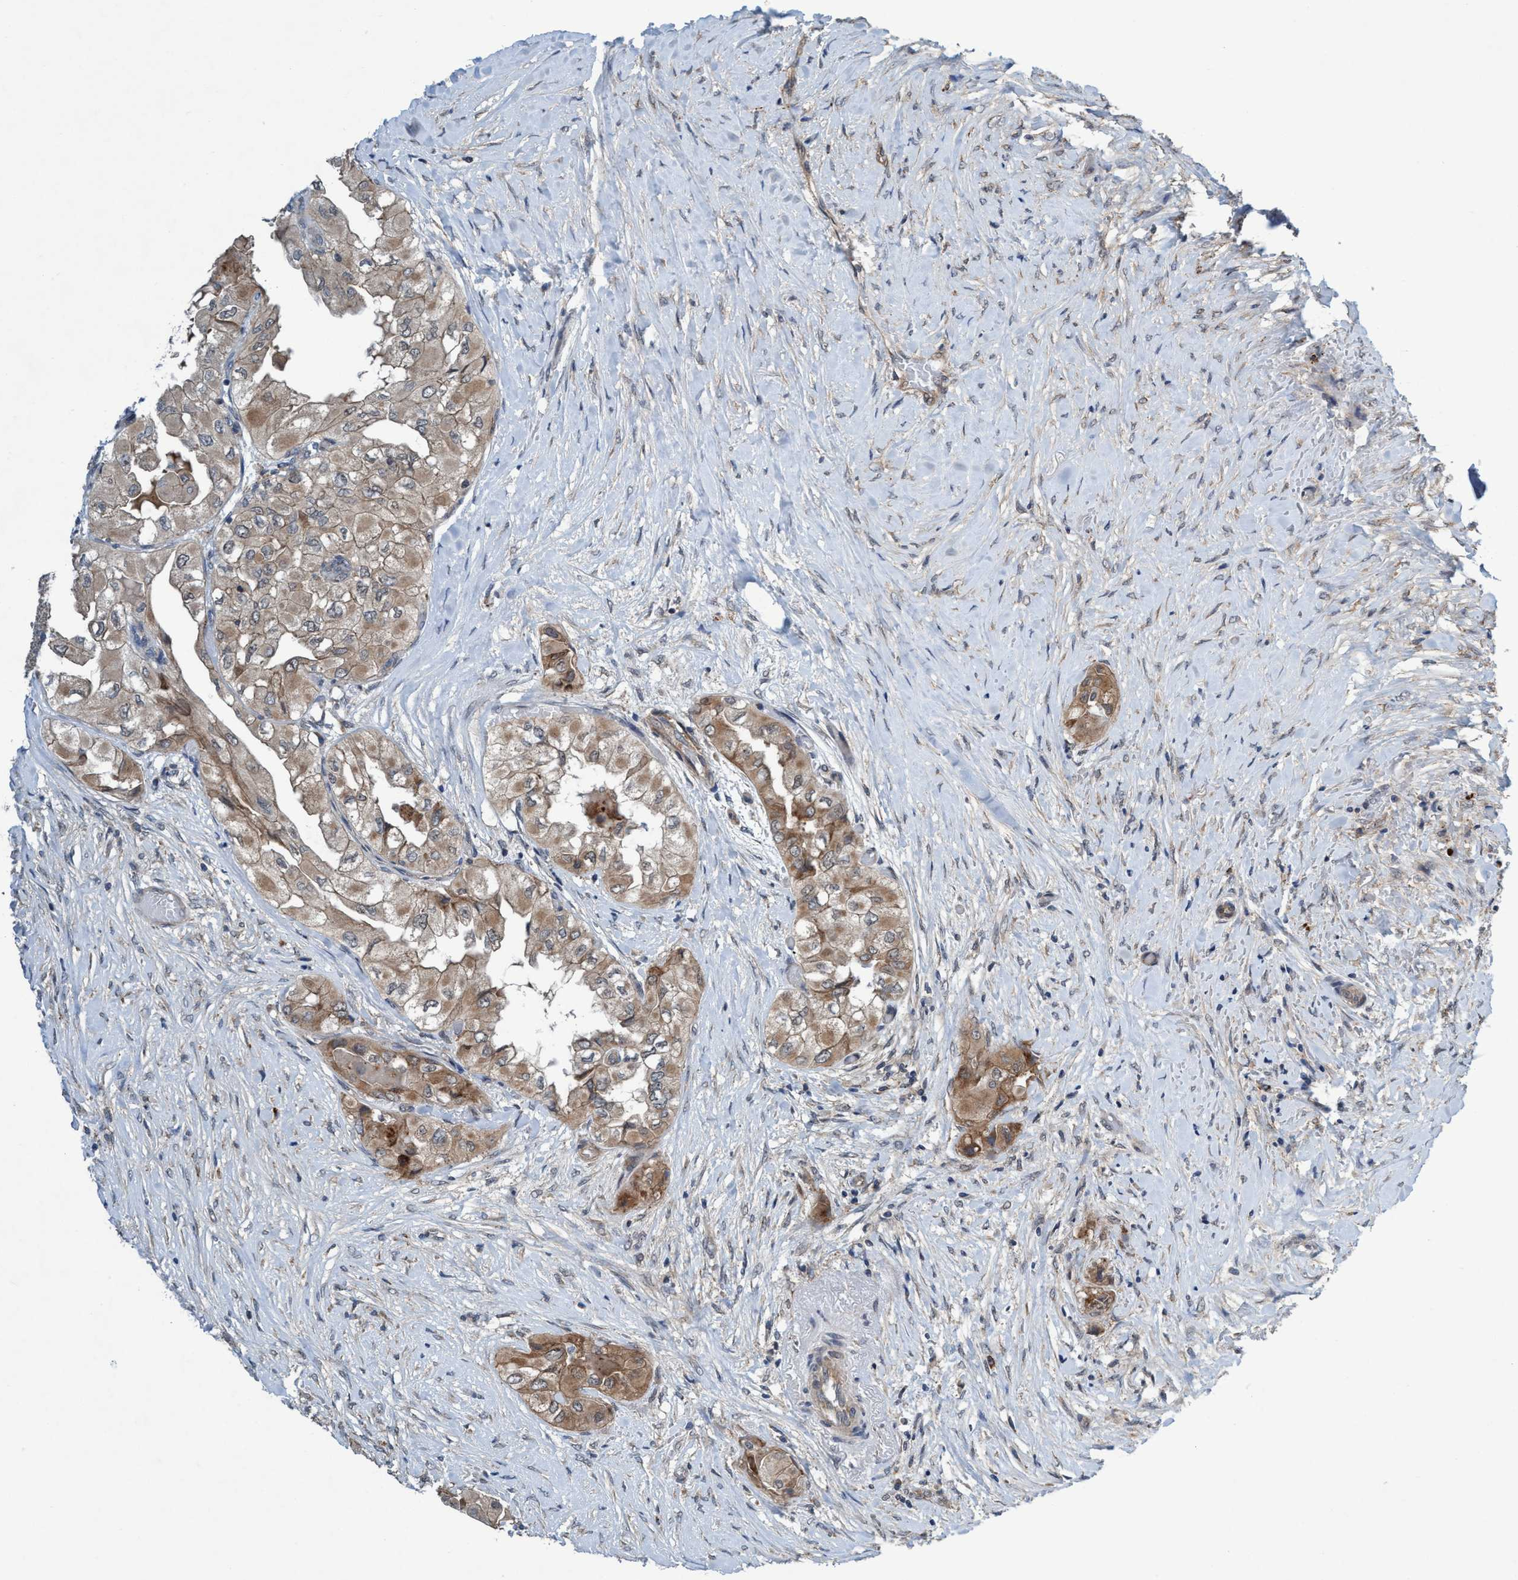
{"staining": {"intensity": "weak", "quantity": ">75%", "location": "cytoplasmic/membranous"}, "tissue": "thyroid cancer", "cell_type": "Tumor cells", "image_type": "cancer", "snomed": [{"axis": "morphology", "description": "Papillary adenocarcinoma, NOS"}, {"axis": "topography", "description": "Thyroid gland"}], "caption": "Human thyroid cancer stained with a brown dye reveals weak cytoplasmic/membranous positive positivity in approximately >75% of tumor cells.", "gene": "TRIM65", "patient": {"sex": "female", "age": 59}}